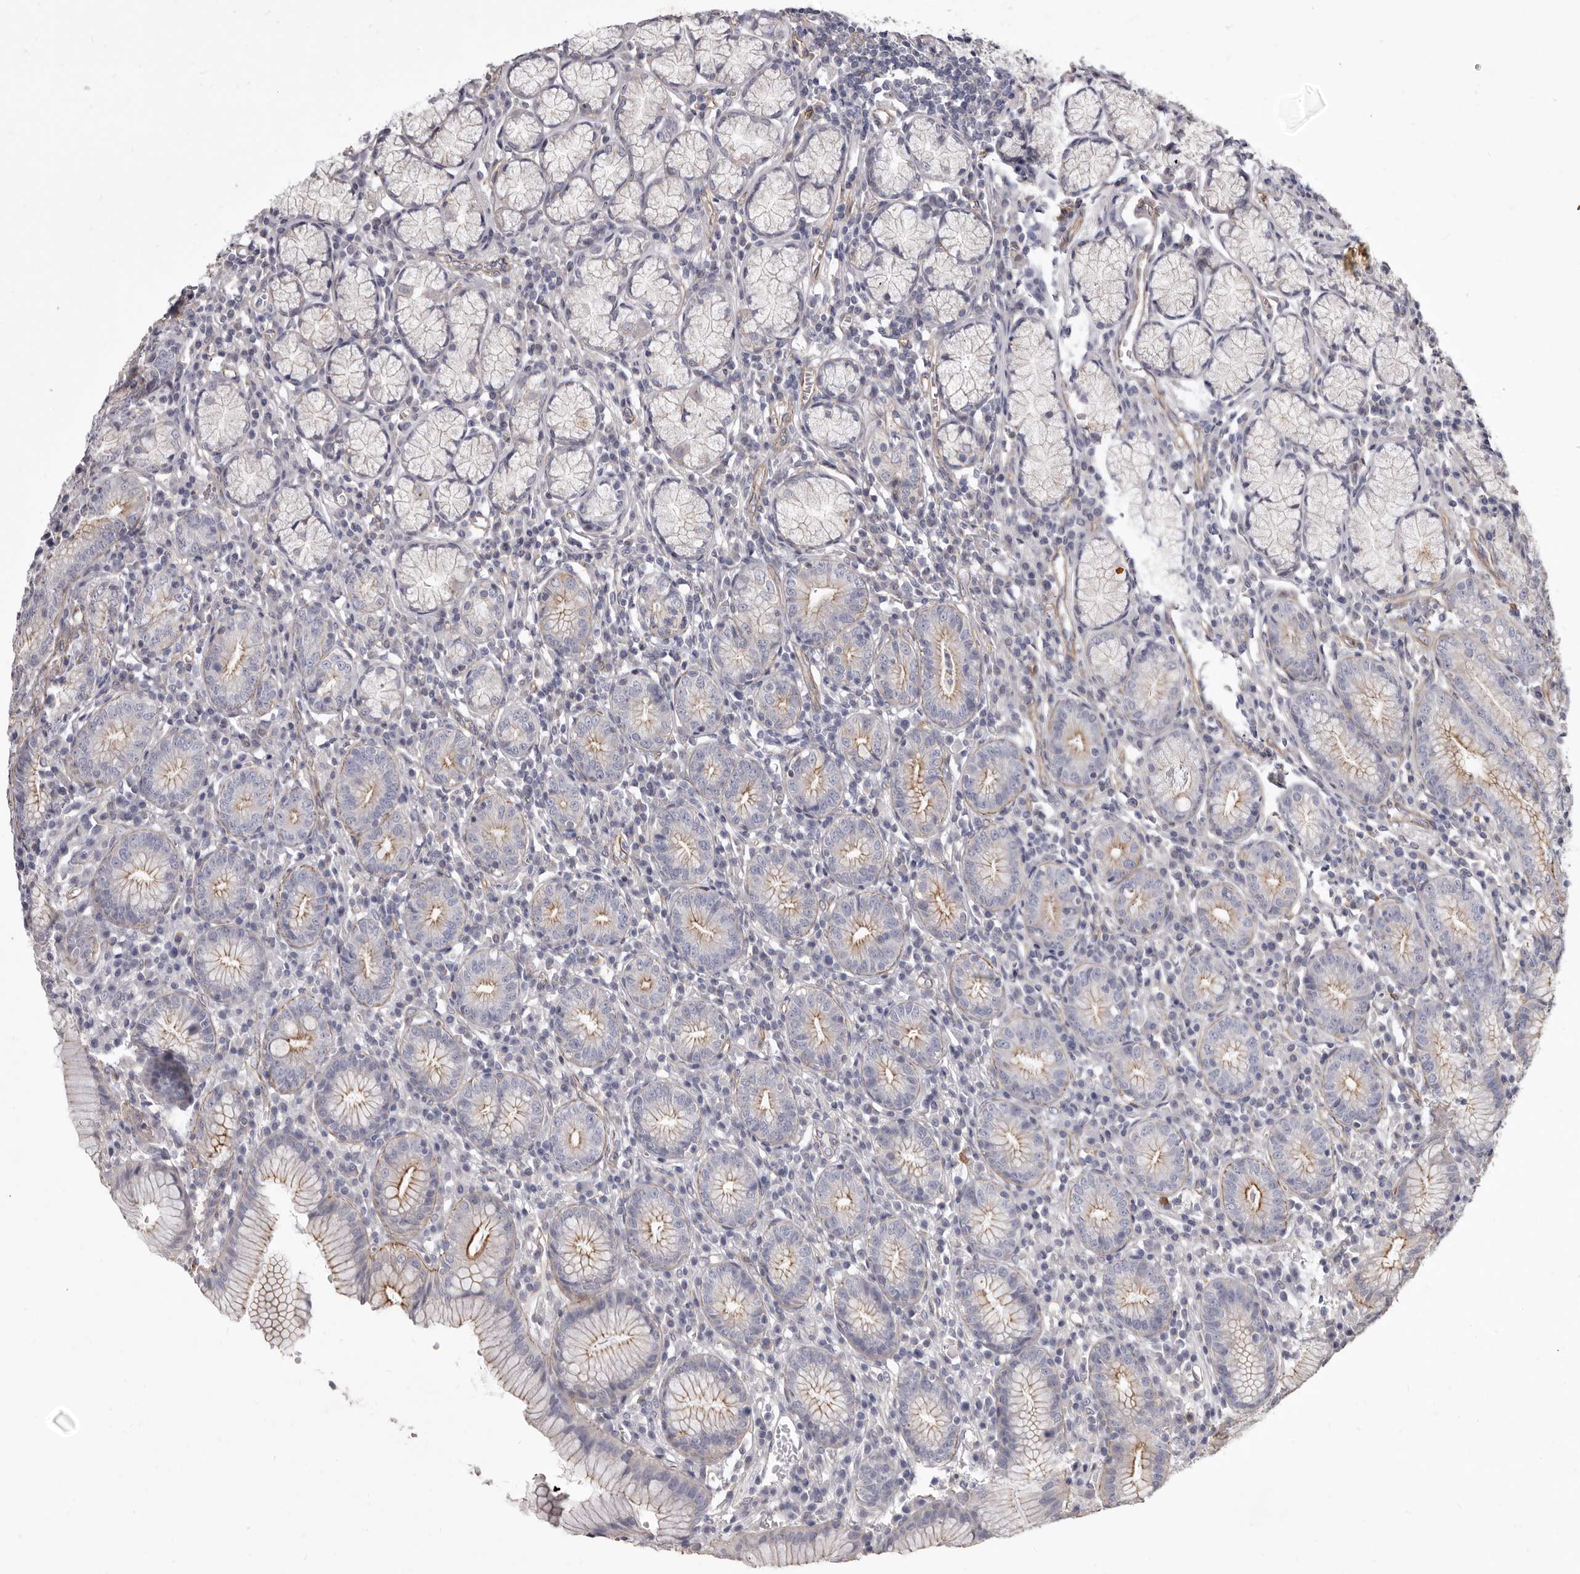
{"staining": {"intensity": "strong", "quantity": "<25%", "location": "cytoplasmic/membranous"}, "tissue": "stomach", "cell_type": "Glandular cells", "image_type": "normal", "snomed": [{"axis": "morphology", "description": "Normal tissue, NOS"}, {"axis": "topography", "description": "Stomach"}], "caption": "Protein expression analysis of normal stomach reveals strong cytoplasmic/membranous positivity in about <25% of glandular cells. (IHC, brightfield microscopy, high magnification).", "gene": "P2RX6", "patient": {"sex": "male", "age": 55}}